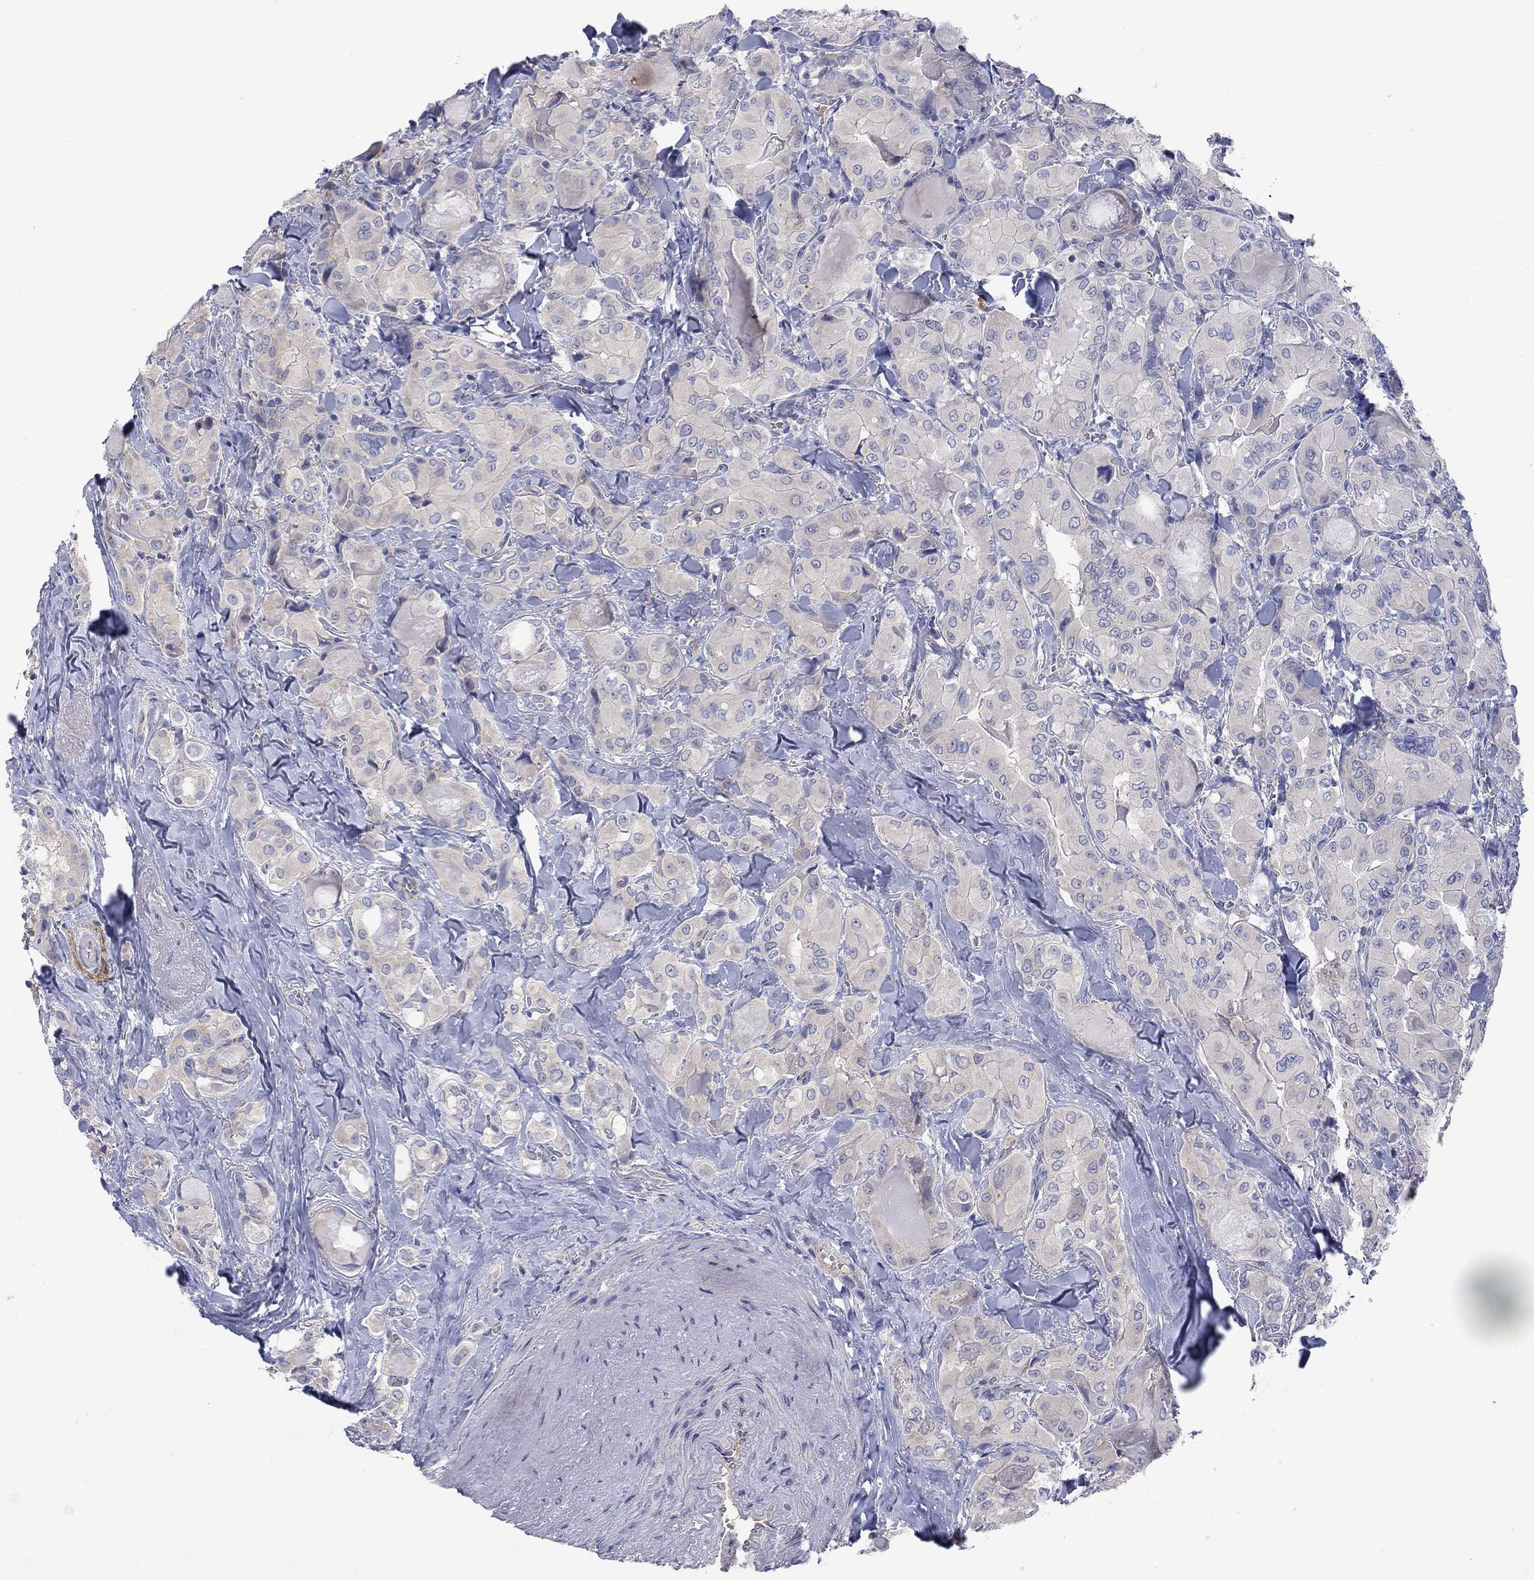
{"staining": {"intensity": "negative", "quantity": "none", "location": "none"}, "tissue": "thyroid cancer", "cell_type": "Tumor cells", "image_type": "cancer", "snomed": [{"axis": "morphology", "description": "Normal tissue, NOS"}, {"axis": "morphology", "description": "Papillary adenocarcinoma, NOS"}, {"axis": "topography", "description": "Thyroid gland"}], "caption": "This photomicrograph is of thyroid cancer (papillary adenocarcinoma) stained with immunohistochemistry to label a protein in brown with the nuclei are counter-stained blue. There is no staining in tumor cells.", "gene": "PLCL2", "patient": {"sex": "female", "age": 66}}